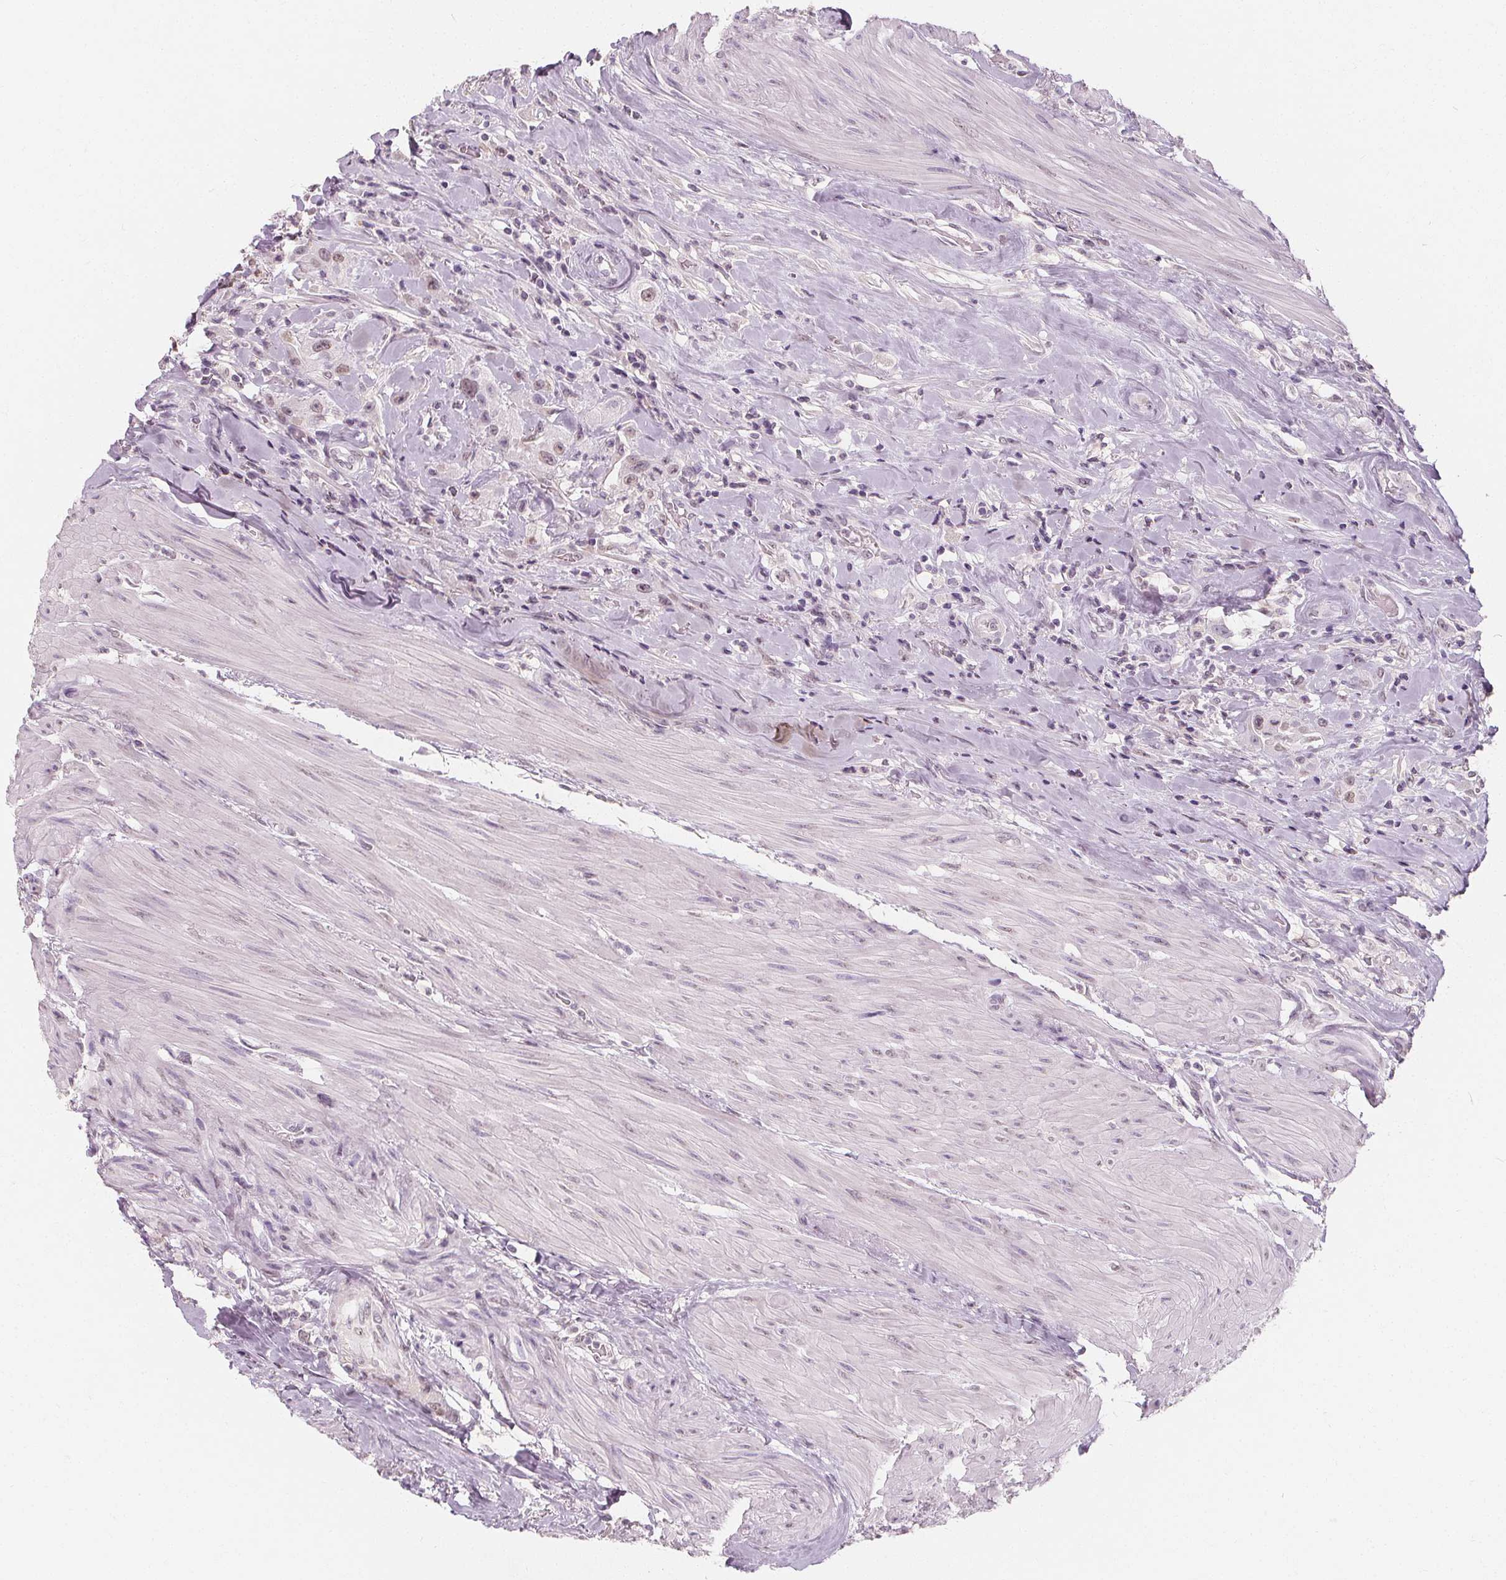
{"staining": {"intensity": "weak", "quantity": "25%-75%", "location": "nuclear"}, "tissue": "urothelial cancer", "cell_type": "Tumor cells", "image_type": "cancer", "snomed": [{"axis": "morphology", "description": "Urothelial carcinoma, High grade"}, {"axis": "topography", "description": "Urinary bladder"}], "caption": "Immunohistochemistry (IHC) (DAB (3,3'-diaminobenzidine)) staining of urothelial carcinoma (high-grade) reveals weak nuclear protein expression in about 25%-75% of tumor cells. (DAB = brown stain, brightfield microscopy at high magnification).", "gene": "DBX2", "patient": {"sex": "male", "age": 79}}